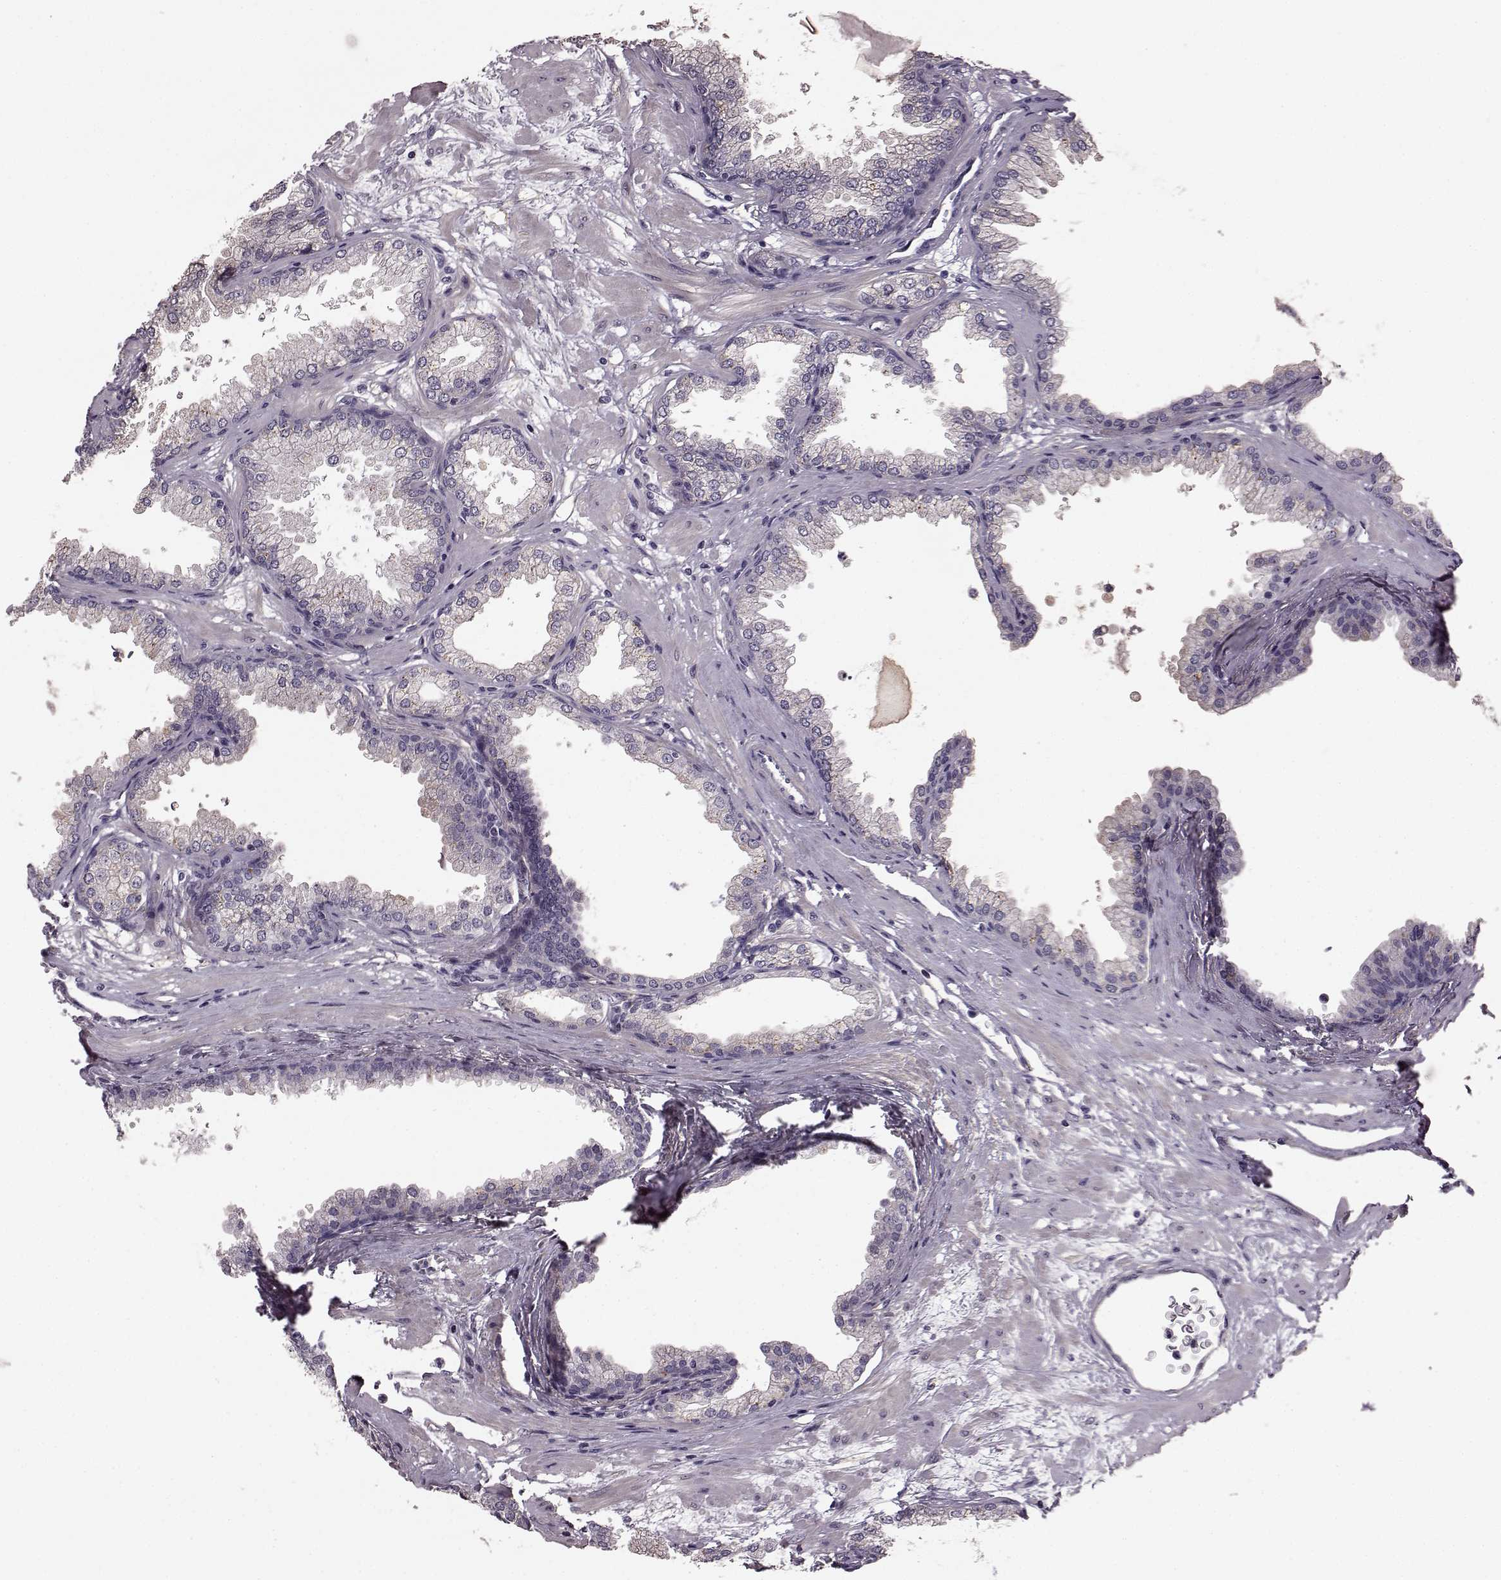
{"staining": {"intensity": "negative", "quantity": "none", "location": "none"}, "tissue": "prostate", "cell_type": "Glandular cells", "image_type": "normal", "snomed": [{"axis": "morphology", "description": "Normal tissue, NOS"}, {"axis": "topography", "description": "Prostate"}], "caption": "A histopathology image of prostate stained for a protein demonstrates no brown staining in glandular cells.", "gene": "GRK1", "patient": {"sex": "male", "age": 37}}